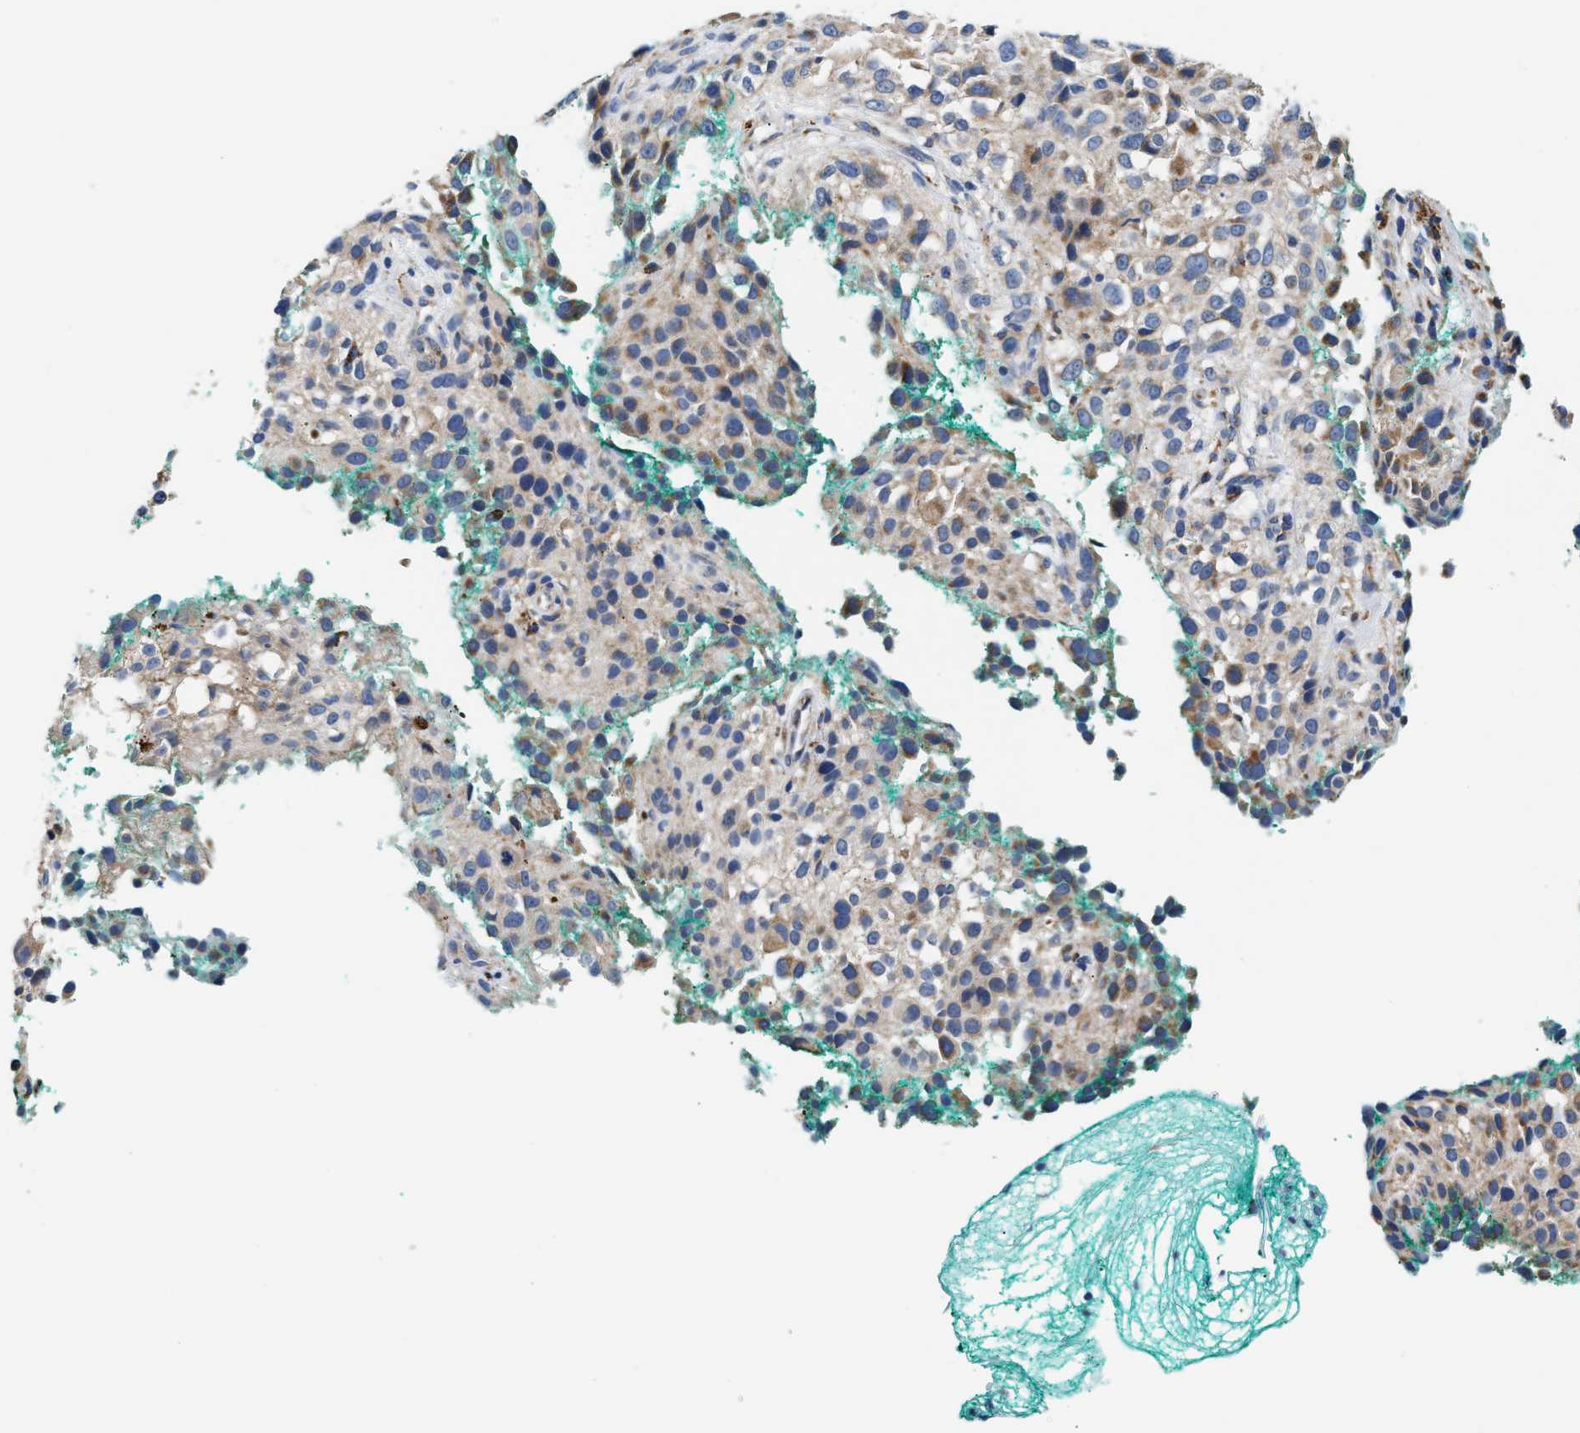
{"staining": {"intensity": "weak", "quantity": ">75%", "location": "cytoplasmic/membranous"}, "tissue": "melanoma", "cell_type": "Tumor cells", "image_type": "cancer", "snomed": [{"axis": "morphology", "description": "Necrosis, NOS"}, {"axis": "morphology", "description": "Malignant melanoma, NOS"}, {"axis": "topography", "description": "Skin"}], "caption": "Brown immunohistochemical staining in human melanoma shows weak cytoplasmic/membranous positivity in about >75% of tumor cells.", "gene": "ACADVL", "patient": {"sex": "female", "age": 87}}